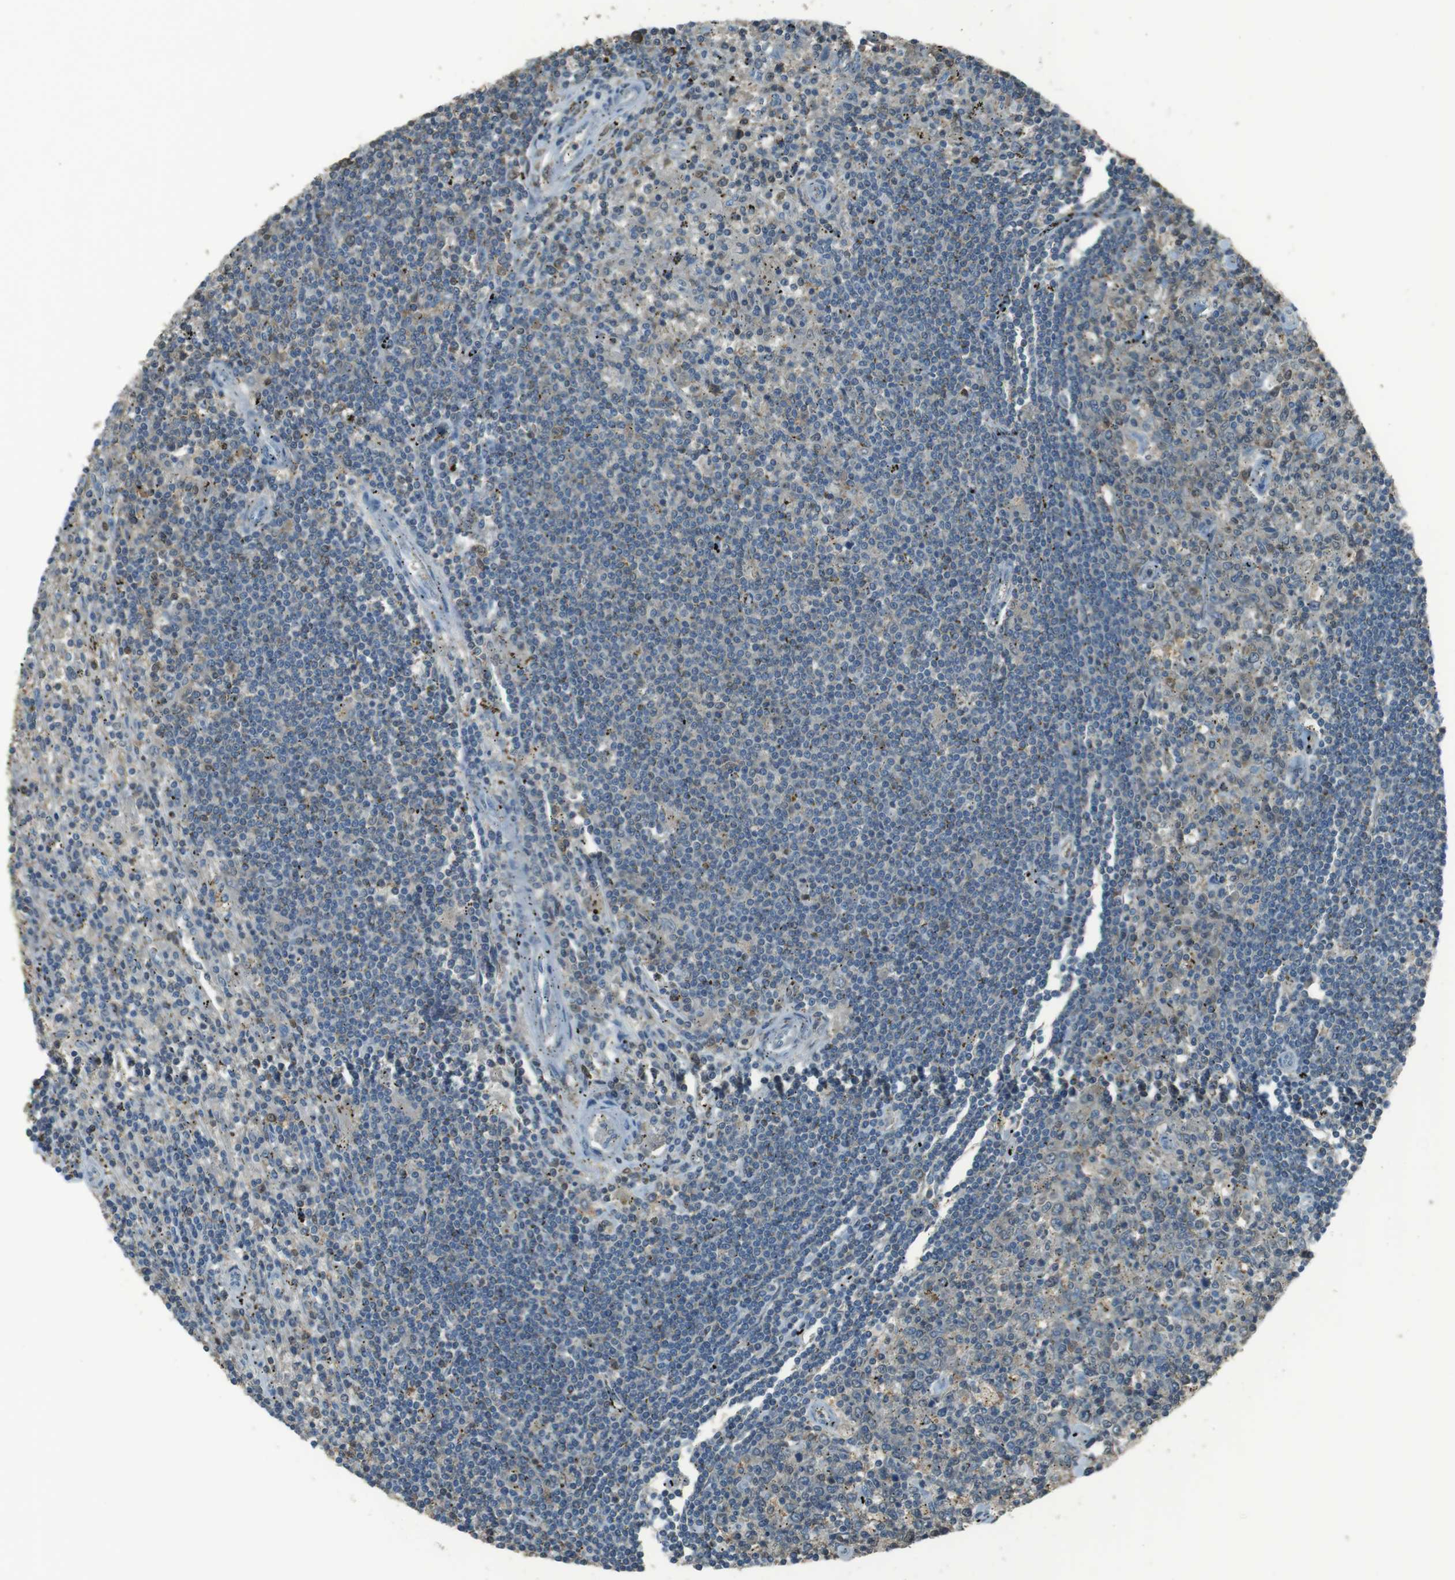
{"staining": {"intensity": "weak", "quantity": "<25%", "location": "cytoplasmic/membranous,nuclear"}, "tissue": "lymphoma", "cell_type": "Tumor cells", "image_type": "cancer", "snomed": [{"axis": "morphology", "description": "Malignant lymphoma, non-Hodgkin's type, Low grade"}, {"axis": "topography", "description": "Spleen"}], "caption": "Immunohistochemistry (IHC) micrograph of human low-grade malignant lymphoma, non-Hodgkin's type stained for a protein (brown), which displays no positivity in tumor cells.", "gene": "TWSG1", "patient": {"sex": "male", "age": 76}}